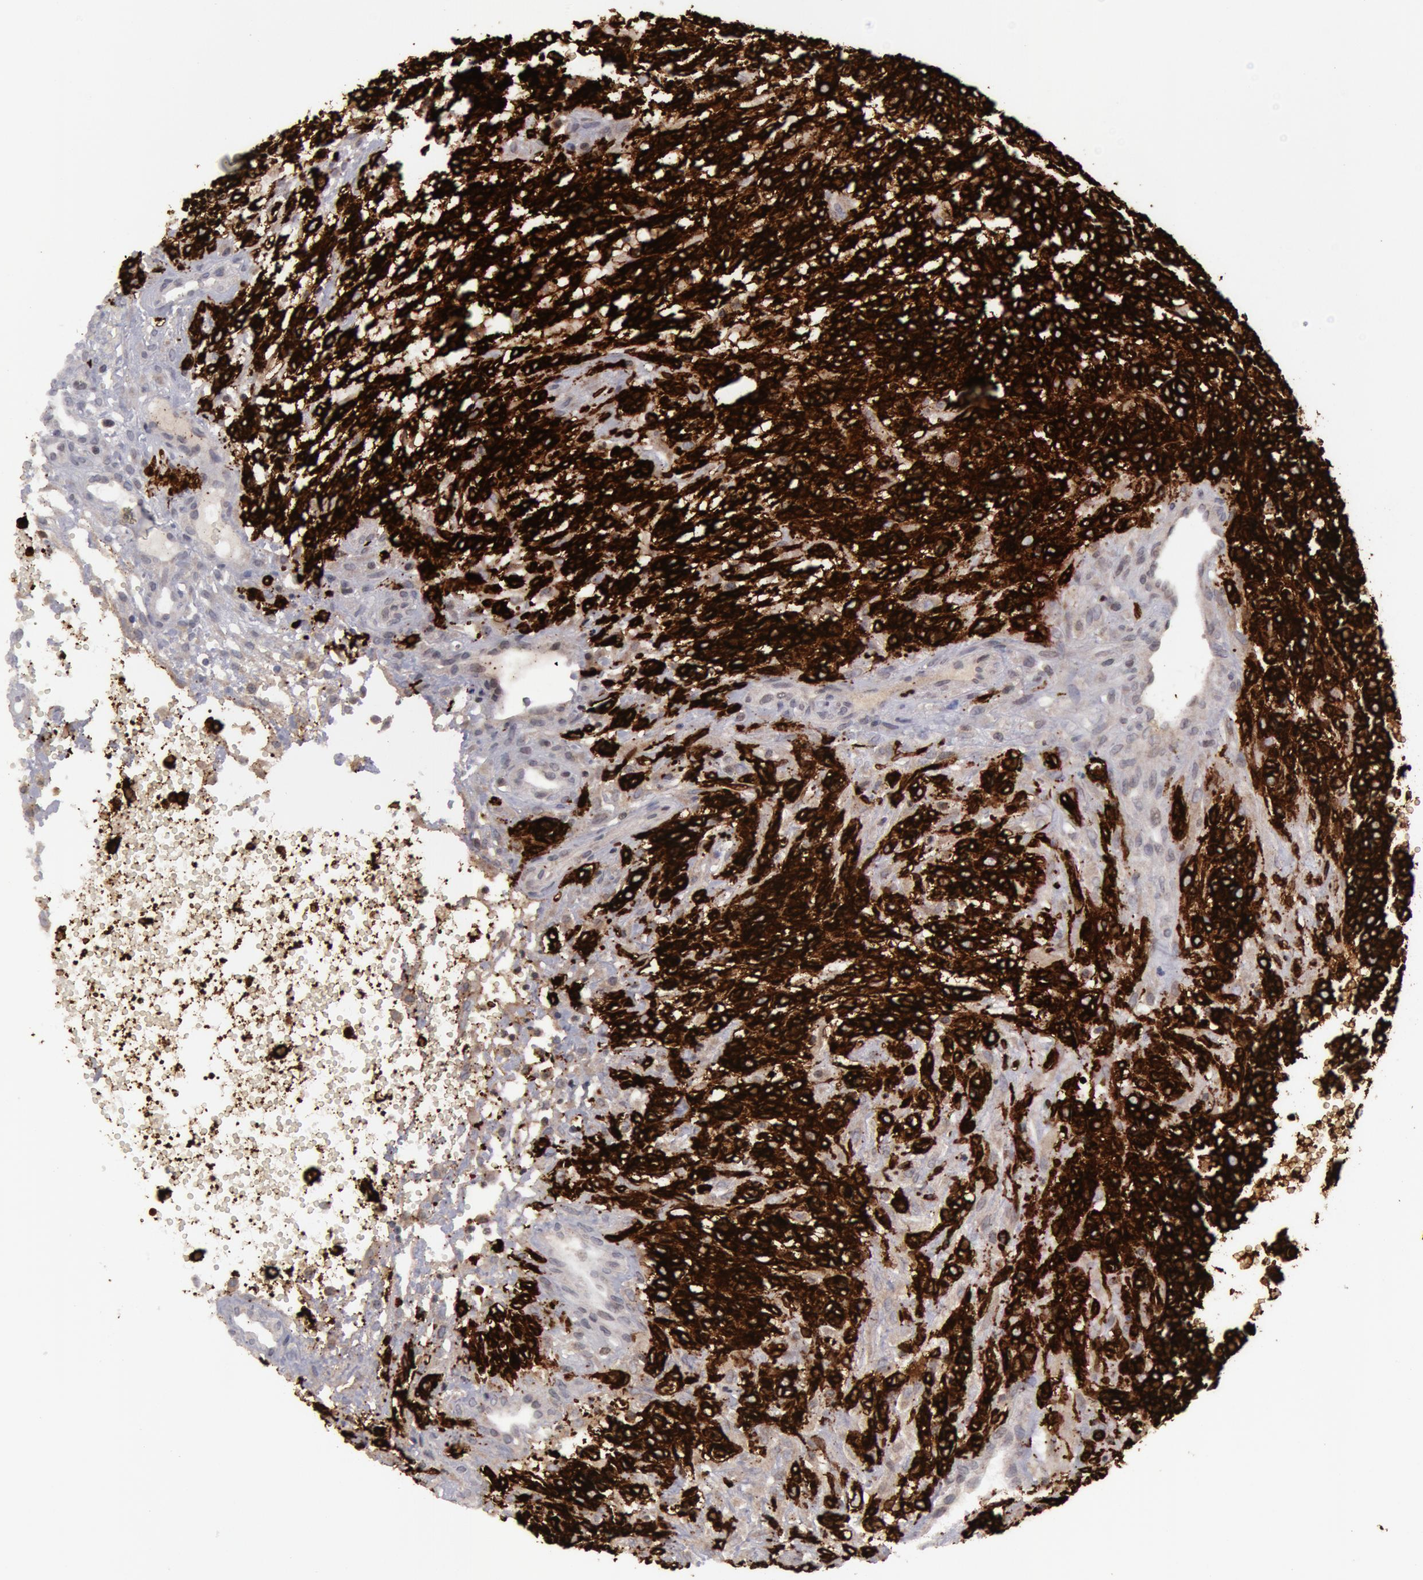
{"staining": {"intensity": "strong", "quantity": ">75%", "location": "cytoplasmic/membranous"}, "tissue": "glioma", "cell_type": "Tumor cells", "image_type": "cancer", "snomed": [{"axis": "morphology", "description": "Glioma, malignant, High grade"}, {"axis": "topography", "description": "Brain"}], "caption": "IHC of human glioma reveals high levels of strong cytoplasmic/membranous staining in approximately >75% of tumor cells.", "gene": "ERBB2", "patient": {"sex": "male", "age": 66}}